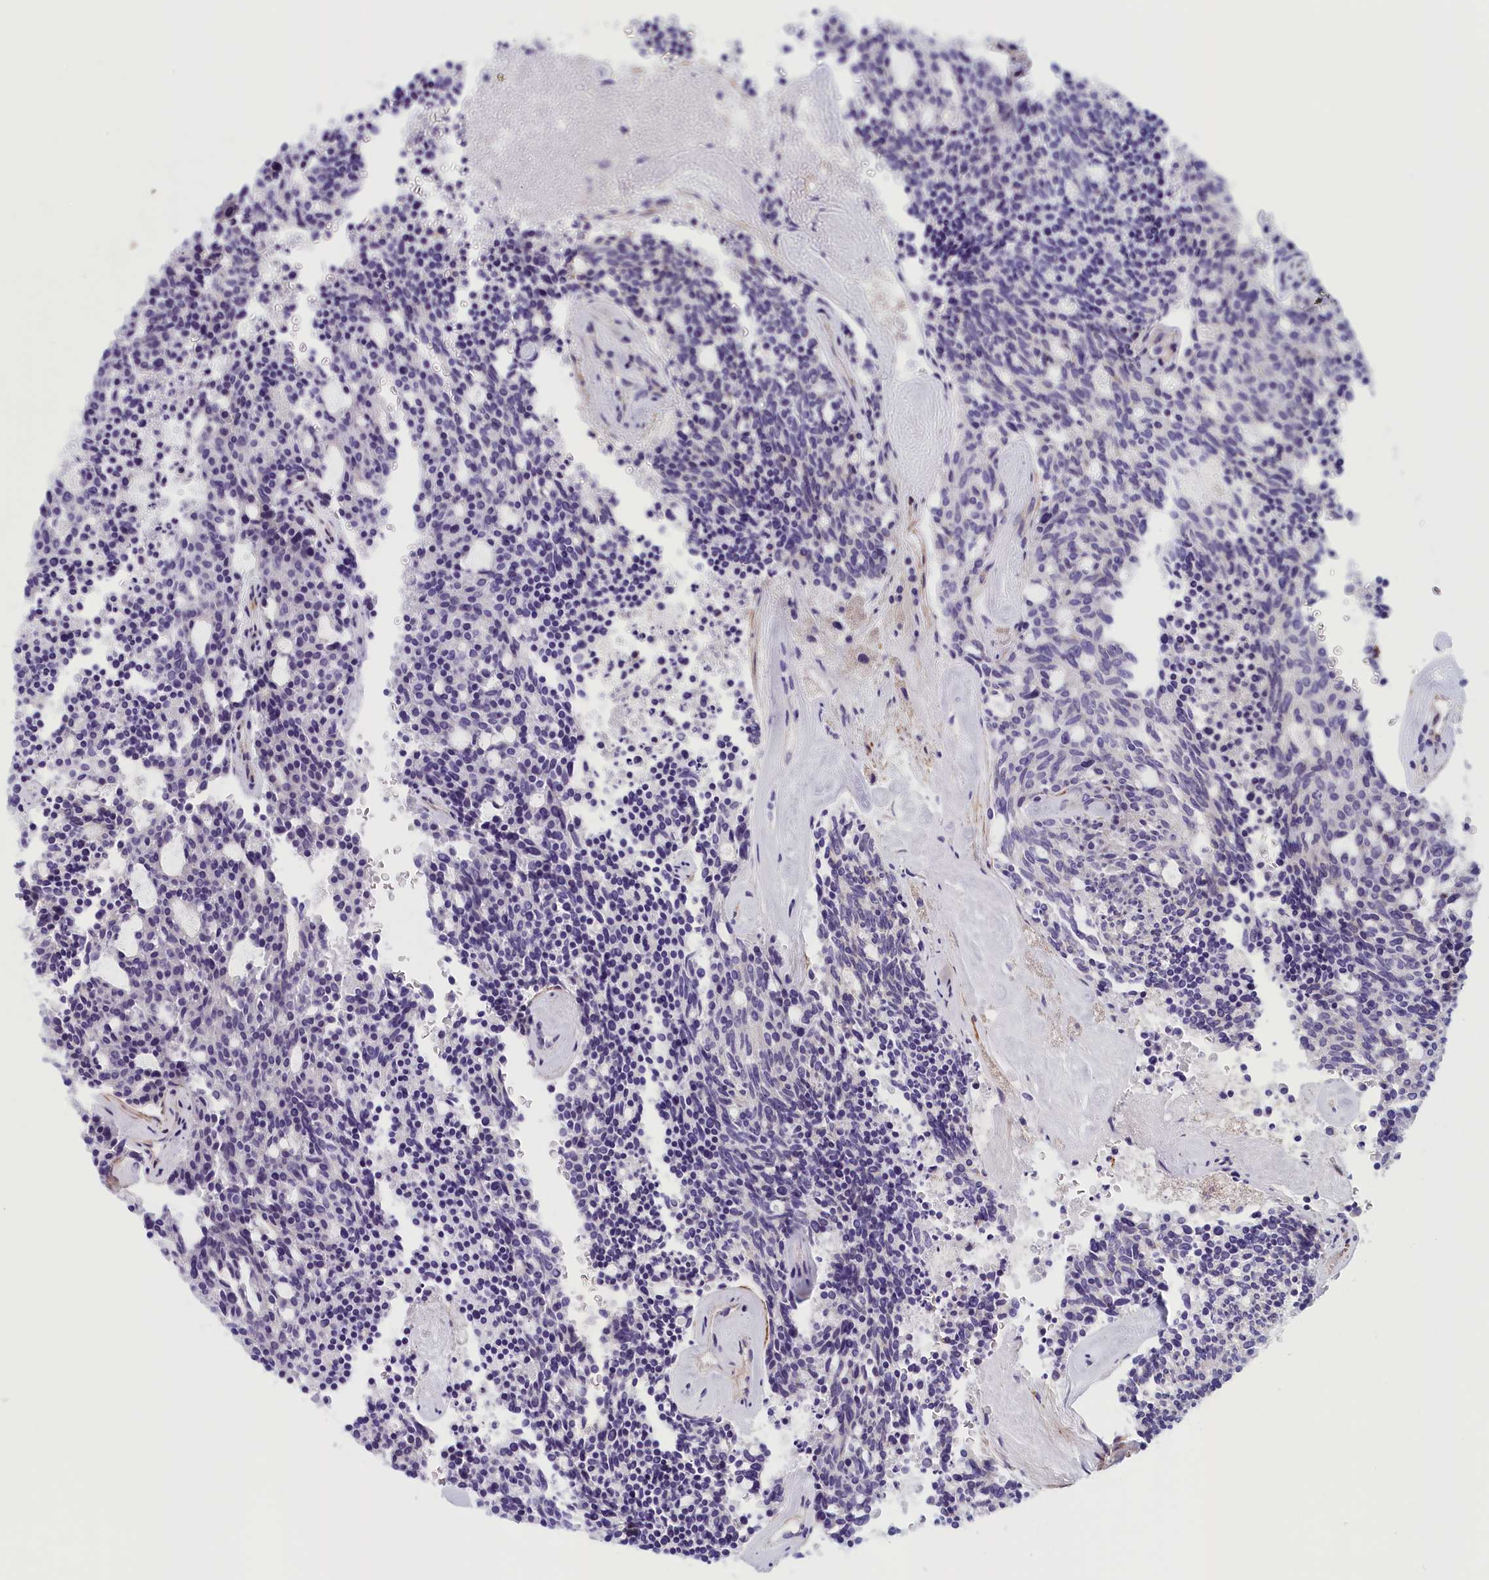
{"staining": {"intensity": "negative", "quantity": "none", "location": "none"}, "tissue": "carcinoid", "cell_type": "Tumor cells", "image_type": "cancer", "snomed": [{"axis": "morphology", "description": "Carcinoid, malignant, NOS"}, {"axis": "topography", "description": "Pancreas"}], "caption": "Immunohistochemistry (IHC) image of neoplastic tissue: carcinoid stained with DAB (3,3'-diaminobenzidine) displays no significant protein positivity in tumor cells.", "gene": "BCL2L13", "patient": {"sex": "female", "age": 54}}